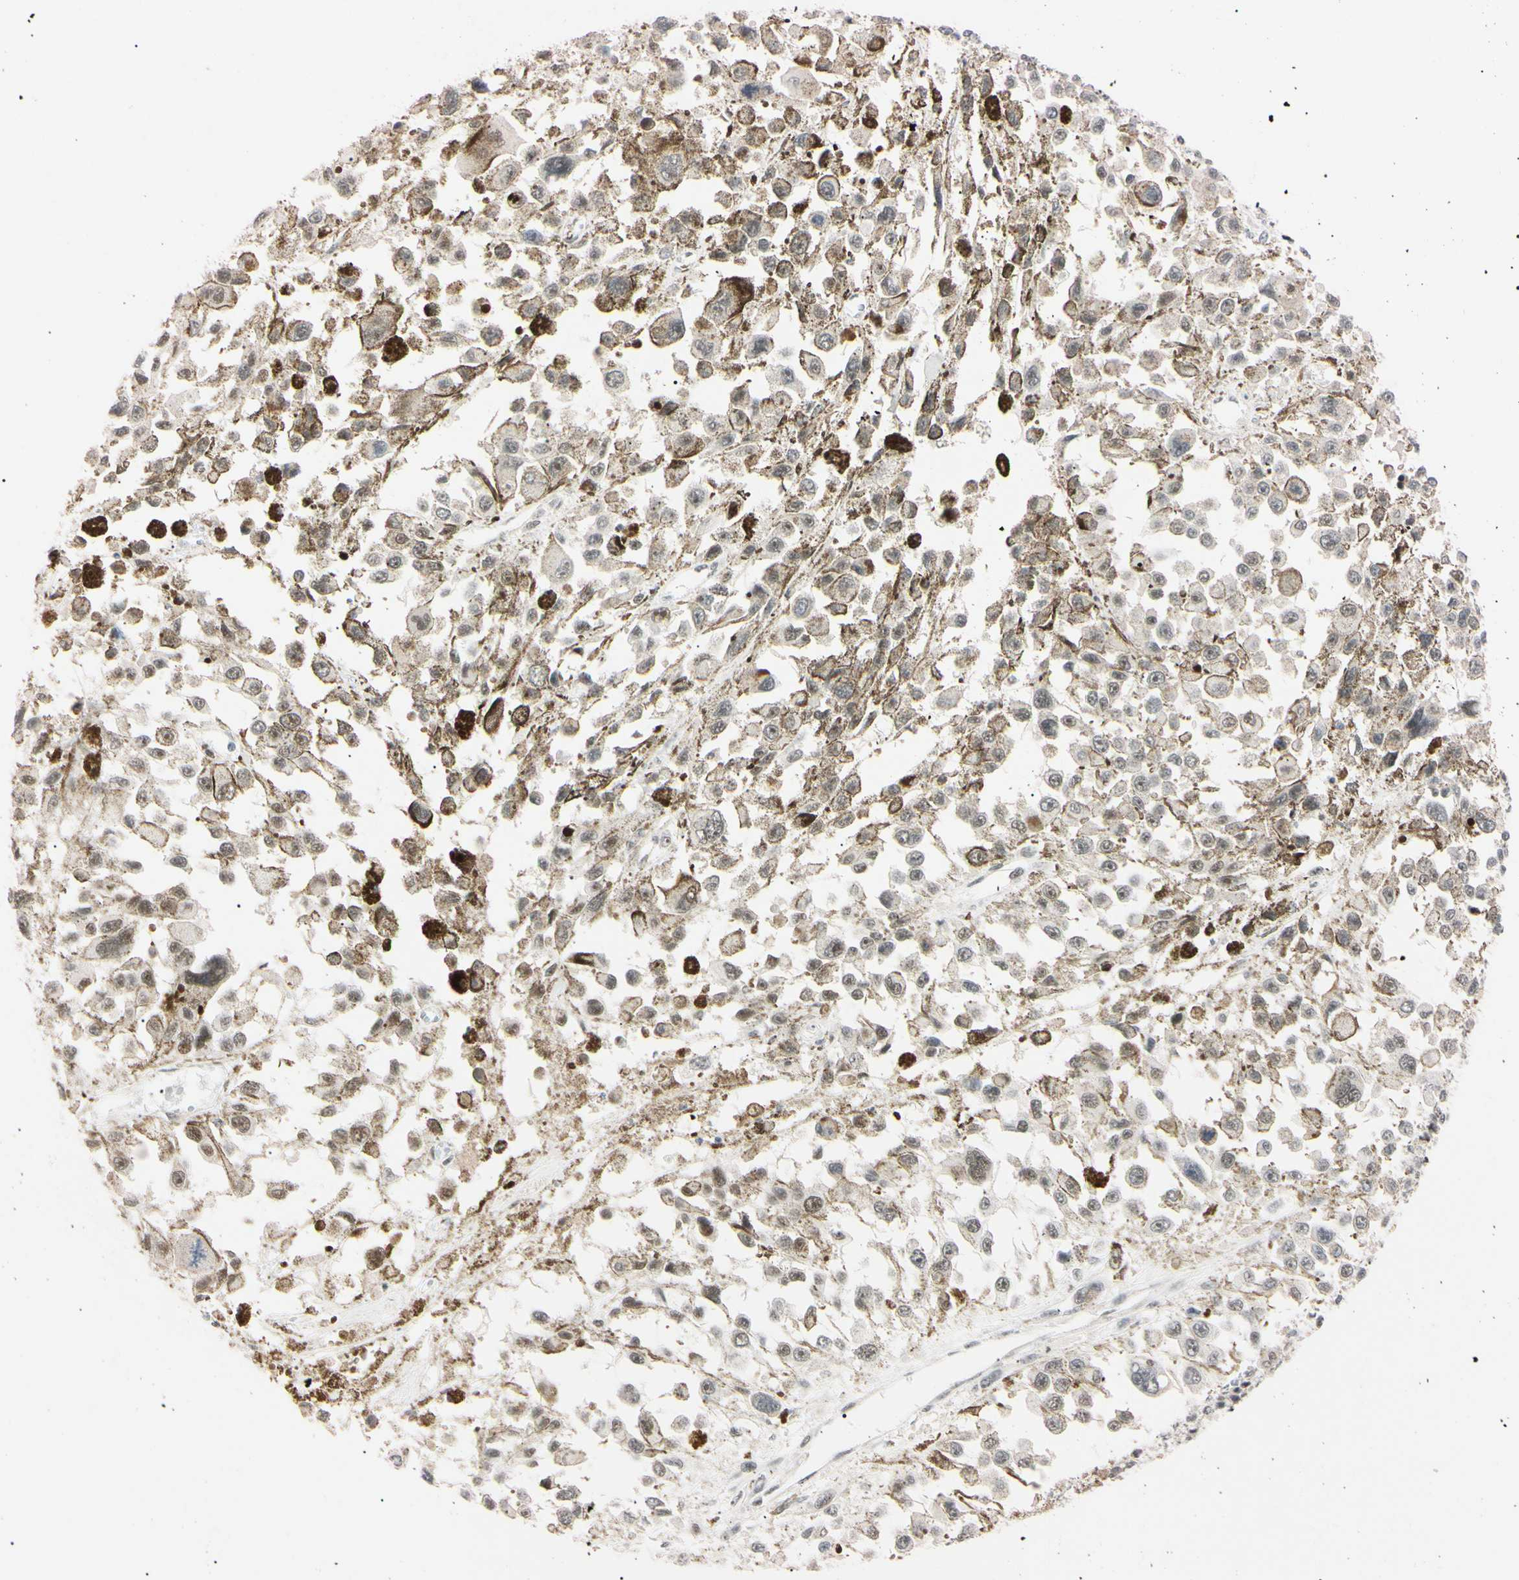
{"staining": {"intensity": "weak", "quantity": "25%-75%", "location": "nuclear"}, "tissue": "melanoma", "cell_type": "Tumor cells", "image_type": "cancer", "snomed": [{"axis": "morphology", "description": "Malignant melanoma, Metastatic site"}, {"axis": "topography", "description": "Lymph node"}], "caption": "A brown stain highlights weak nuclear positivity of a protein in melanoma tumor cells.", "gene": "ZNF134", "patient": {"sex": "male", "age": 59}}